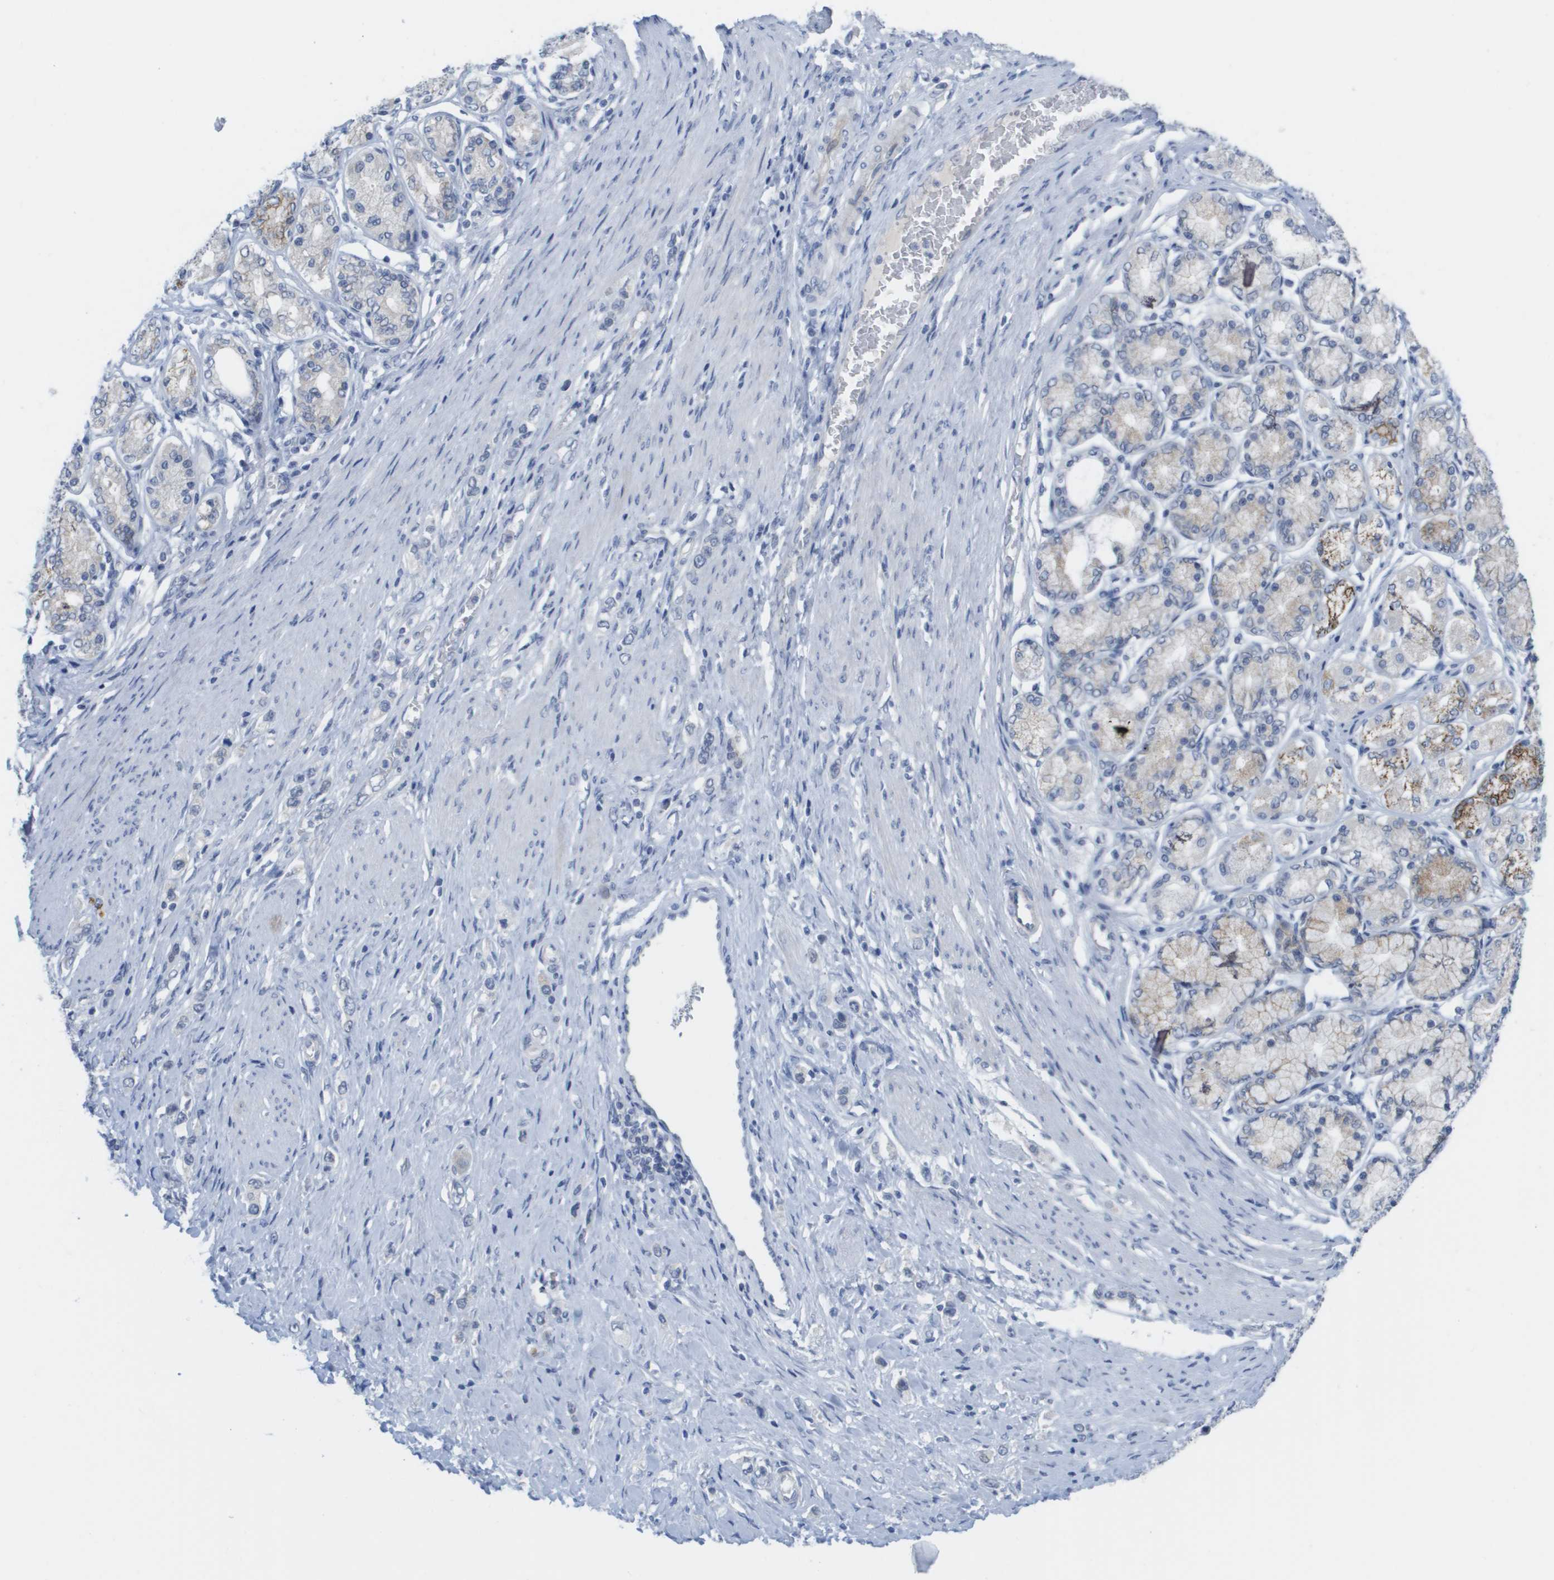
{"staining": {"intensity": "negative", "quantity": "none", "location": "none"}, "tissue": "stomach cancer", "cell_type": "Tumor cells", "image_type": "cancer", "snomed": [{"axis": "morphology", "description": "Normal tissue, NOS"}, {"axis": "morphology", "description": "Adenocarcinoma, NOS"}, {"axis": "topography", "description": "Stomach, upper"}, {"axis": "topography", "description": "Stomach"}], "caption": "IHC photomicrograph of neoplastic tissue: stomach adenocarcinoma stained with DAB exhibits no significant protein expression in tumor cells.", "gene": "PDE4A", "patient": {"sex": "female", "age": 65}}